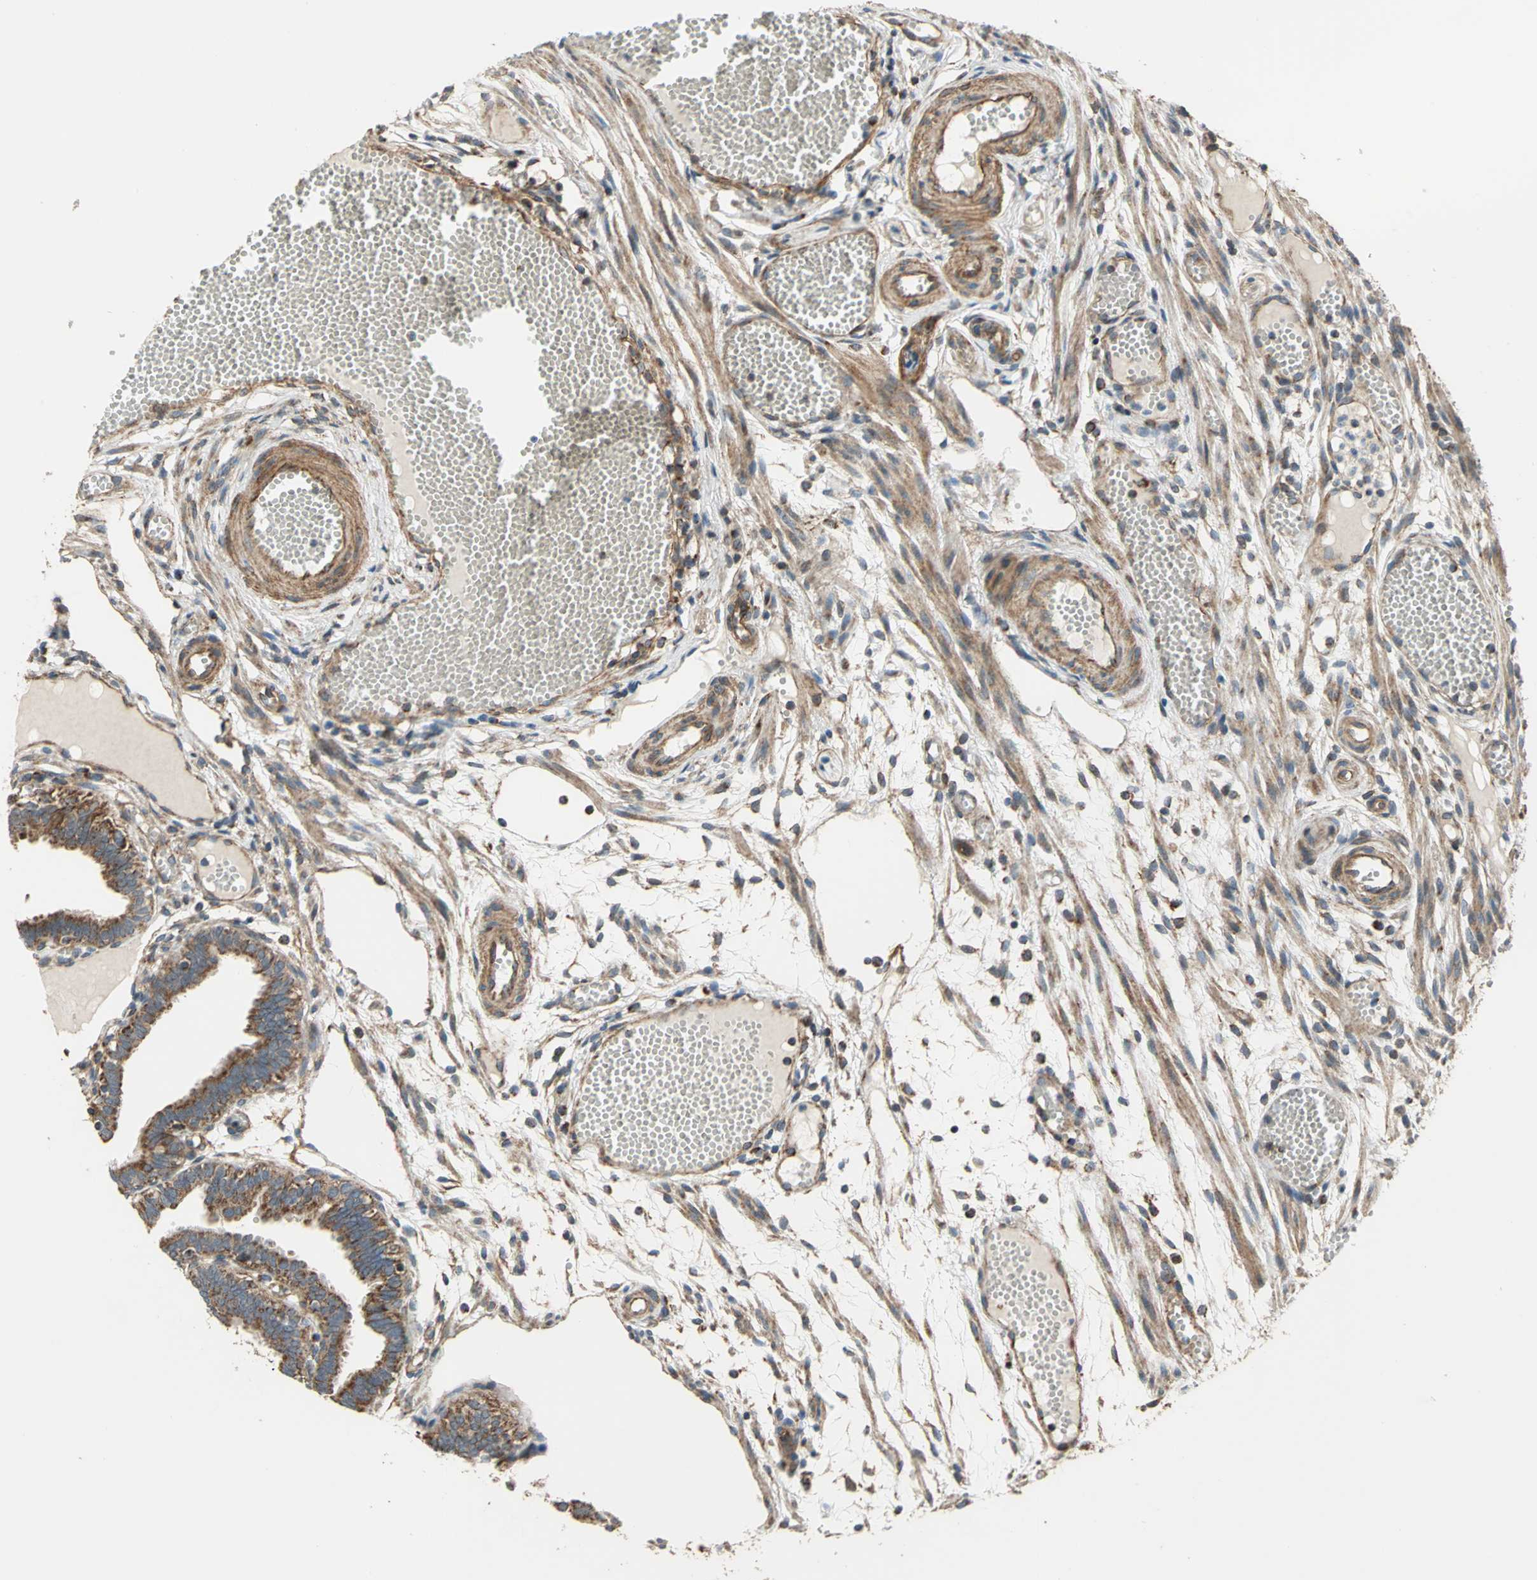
{"staining": {"intensity": "strong", "quantity": ">75%", "location": "cytoplasmic/membranous"}, "tissue": "fallopian tube", "cell_type": "Glandular cells", "image_type": "normal", "snomed": [{"axis": "morphology", "description": "Normal tissue, NOS"}, {"axis": "topography", "description": "Fallopian tube"}], "caption": "A high amount of strong cytoplasmic/membranous staining is present in approximately >75% of glandular cells in unremarkable fallopian tube. (Stains: DAB in brown, nuclei in blue, Microscopy: brightfield microscopy at high magnification).", "gene": "MRPS22", "patient": {"sex": "female", "age": 29}}